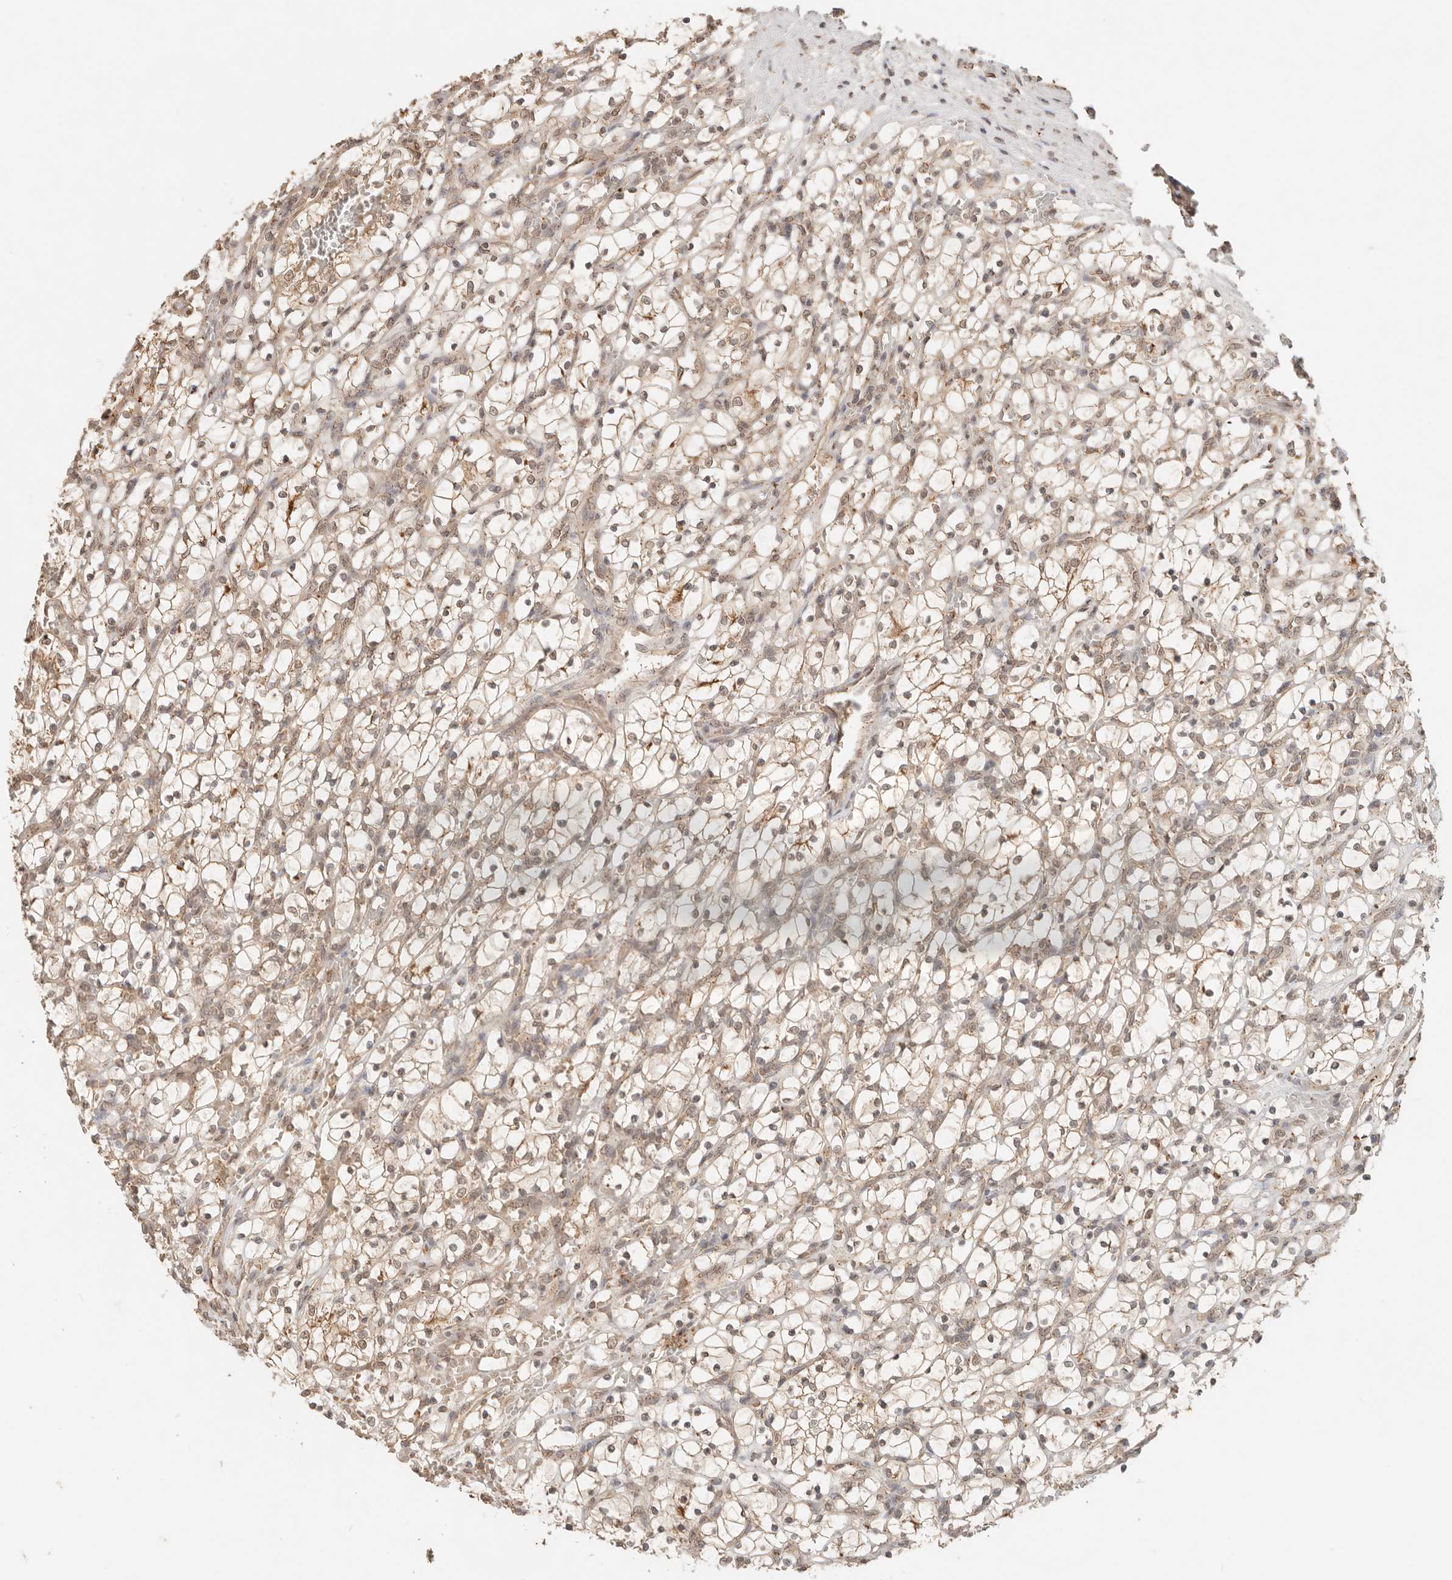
{"staining": {"intensity": "weak", "quantity": "<25%", "location": "cytoplasmic/membranous"}, "tissue": "renal cancer", "cell_type": "Tumor cells", "image_type": "cancer", "snomed": [{"axis": "morphology", "description": "Adenocarcinoma, NOS"}, {"axis": "topography", "description": "Kidney"}], "caption": "This histopathology image is of renal cancer (adenocarcinoma) stained with immunohistochemistry (IHC) to label a protein in brown with the nuclei are counter-stained blue. There is no staining in tumor cells. Nuclei are stained in blue.", "gene": "LMO4", "patient": {"sex": "female", "age": 69}}